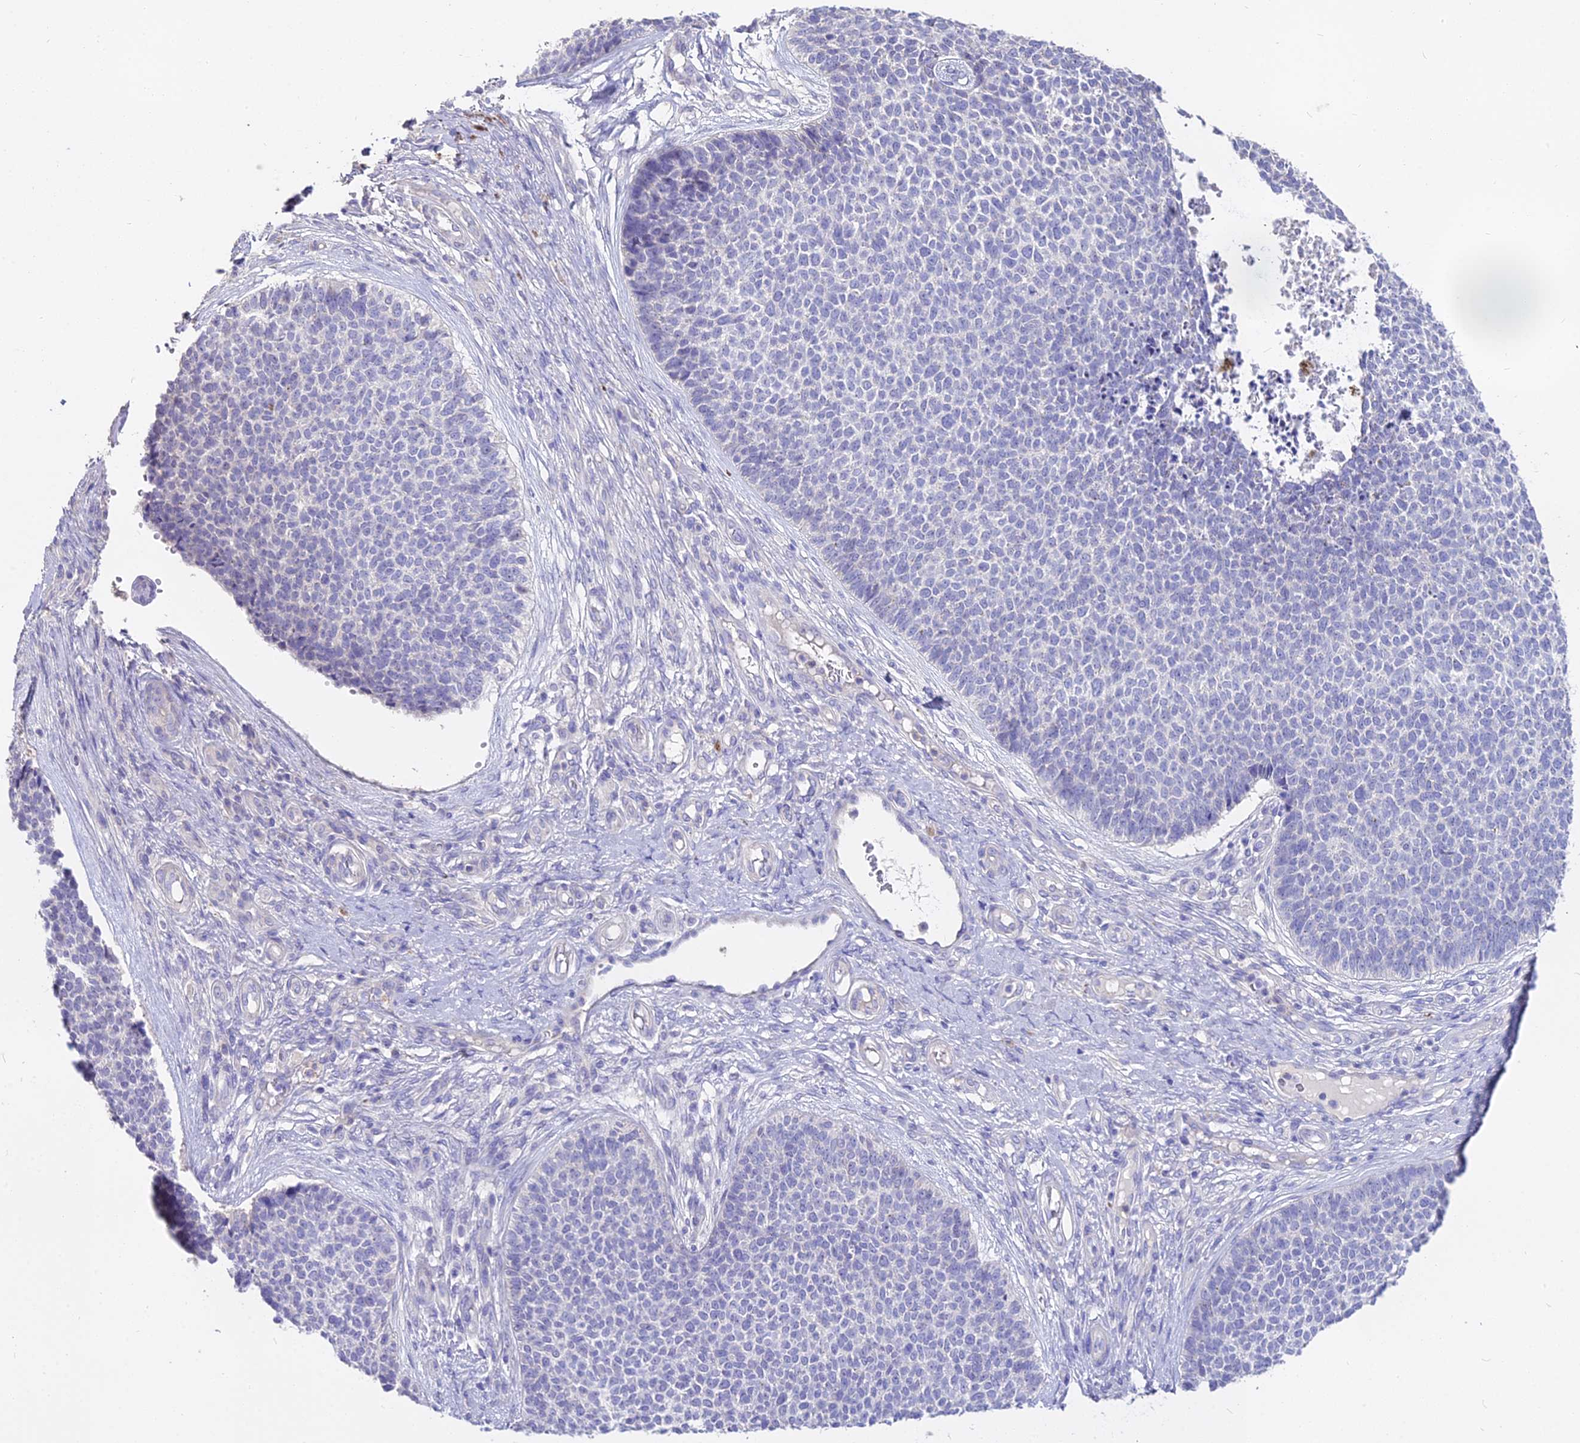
{"staining": {"intensity": "negative", "quantity": "none", "location": "none"}, "tissue": "skin cancer", "cell_type": "Tumor cells", "image_type": "cancer", "snomed": [{"axis": "morphology", "description": "Basal cell carcinoma"}, {"axis": "topography", "description": "Skin"}], "caption": "IHC of skin cancer shows no positivity in tumor cells. (Brightfield microscopy of DAB immunohistochemistry (IHC) at high magnification).", "gene": "GLYAT", "patient": {"sex": "female", "age": 84}}